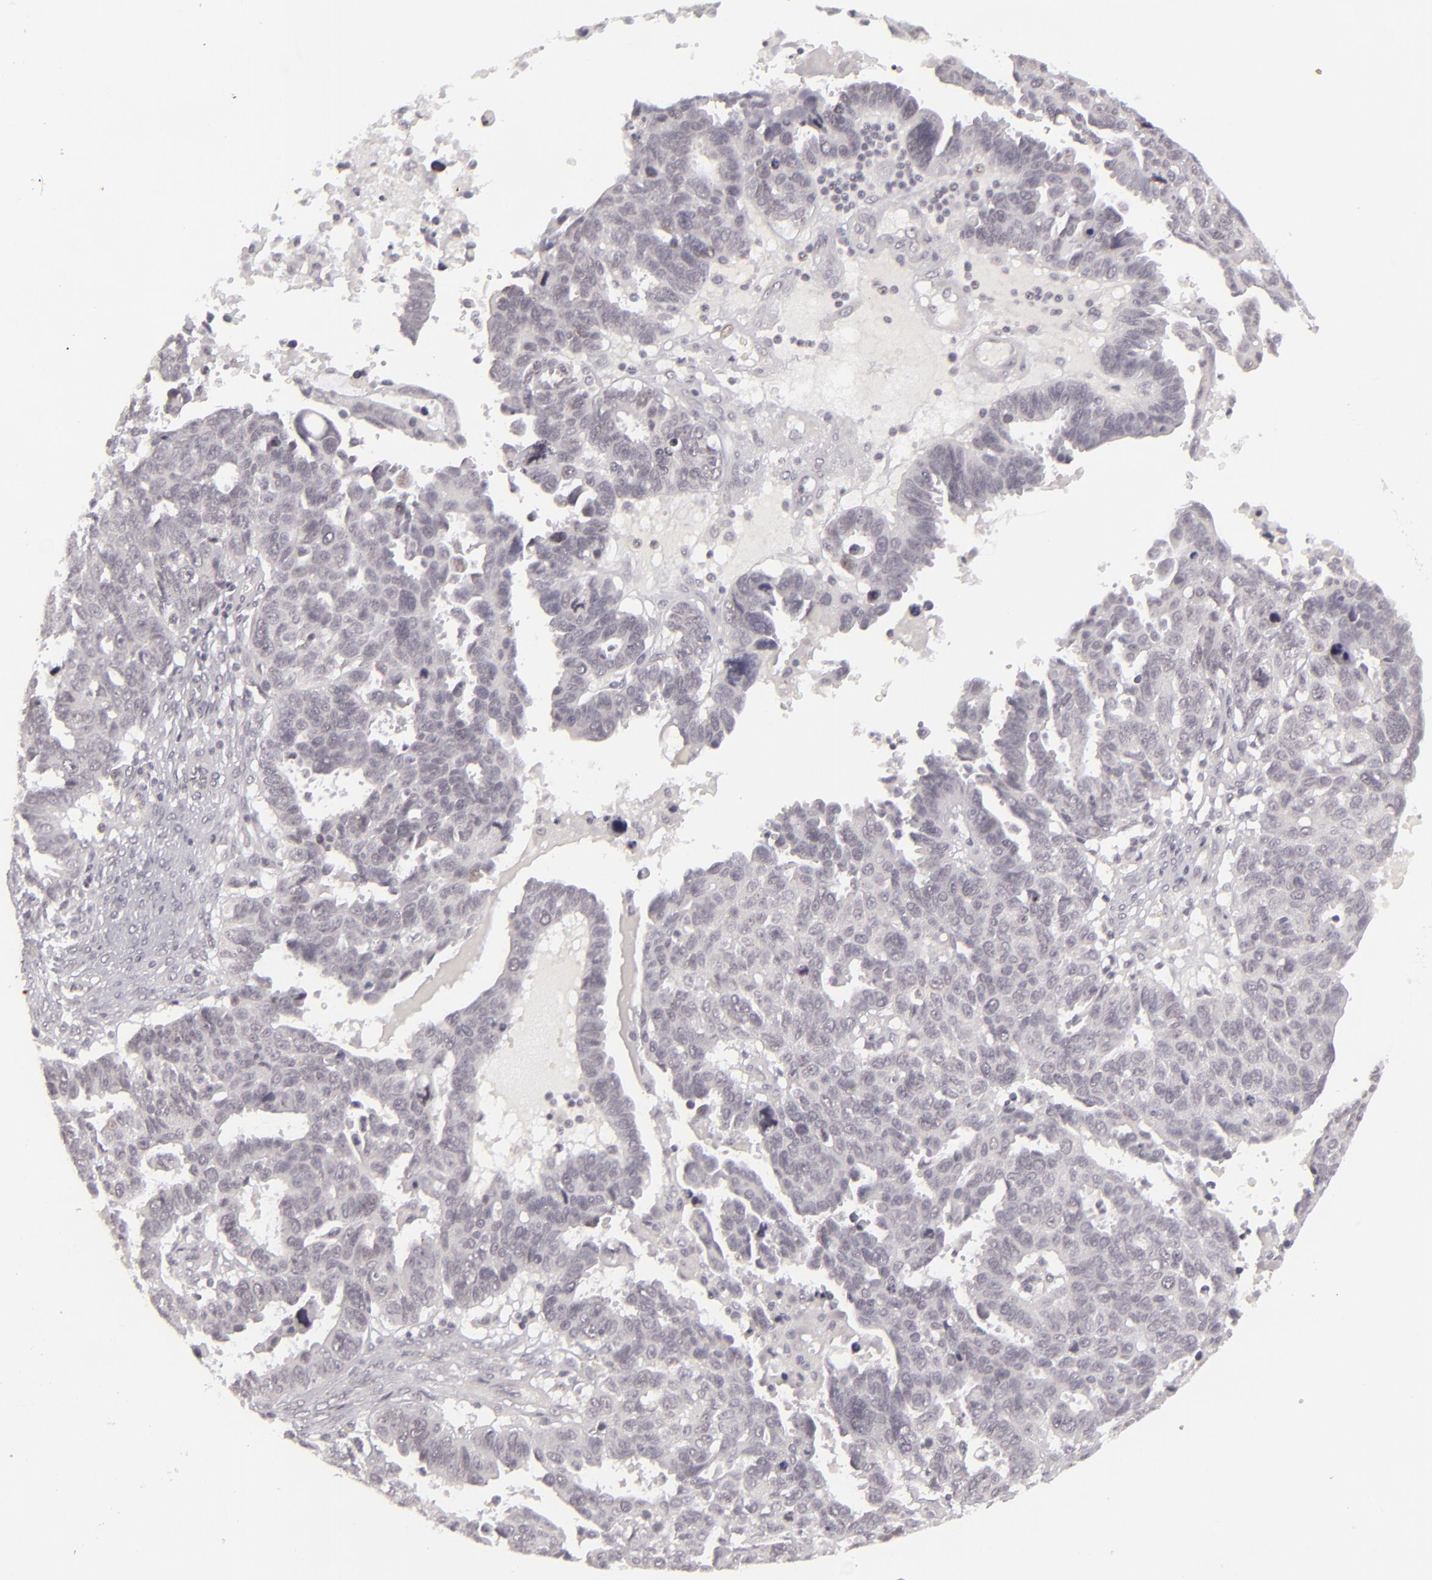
{"staining": {"intensity": "negative", "quantity": "none", "location": "none"}, "tissue": "ovarian cancer", "cell_type": "Tumor cells", "image_type": "cancer", "snomed": [{"axis": "morphology", "description": "Carcinoma, endometroid"}, {"axis": "morphology", "description": "Cystadenocarcinoma, serous, NOS"}, {"axis": "topography", "description": "Ovary"}], "caption": "Immunohistochemical staining of serous cystadenocarcinoma (ovarian) reveals no significant staining in tumor cells.", "gene": "DLG3", "patient": {"sex": "female", "age": 45}}